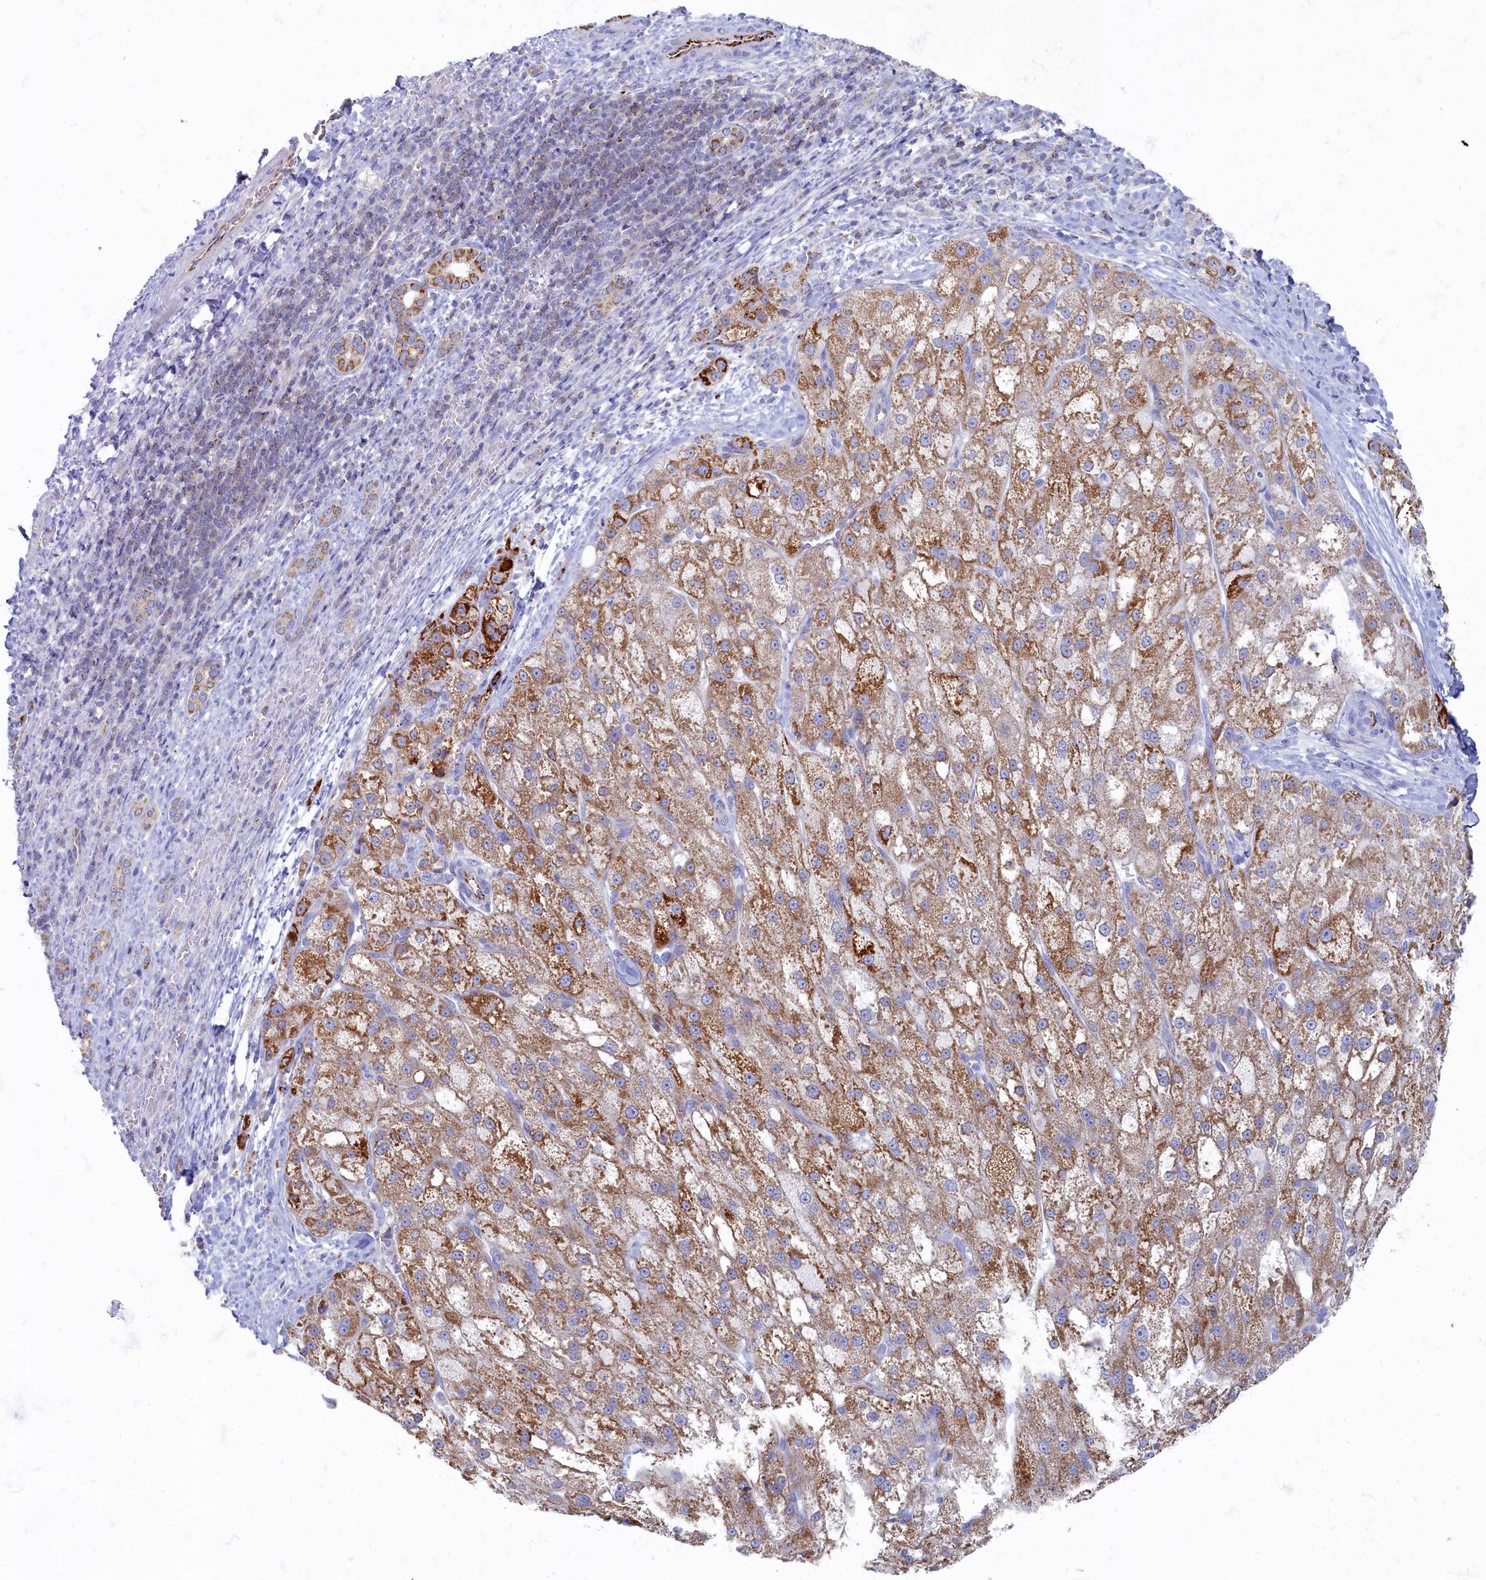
{"staining": {"intensity": "moderate", "quantity": ">75%", "location": "cytoplasmic/membranous"}, "tissue": "liver cancer", "cell_type": "Tumor cells", "image_type": "cancer", "snomed": [{"axis": "morphology", "description": "Normal tissue, NOS"}, {"axis": "morphology", "description": "Carcinoma, Hepatocellular, NOS"}, {"axis": "topography", "description": "Liver"}], "caption": "IHC of human liver cancer (hepatocellular carcinoma) reveals medium levels of moderate cytoplasmic/membranous expression in approximately >75% of tumor cells.", "gene": "OCIAD2", "patient": {"sex": "male", "age": 57}}